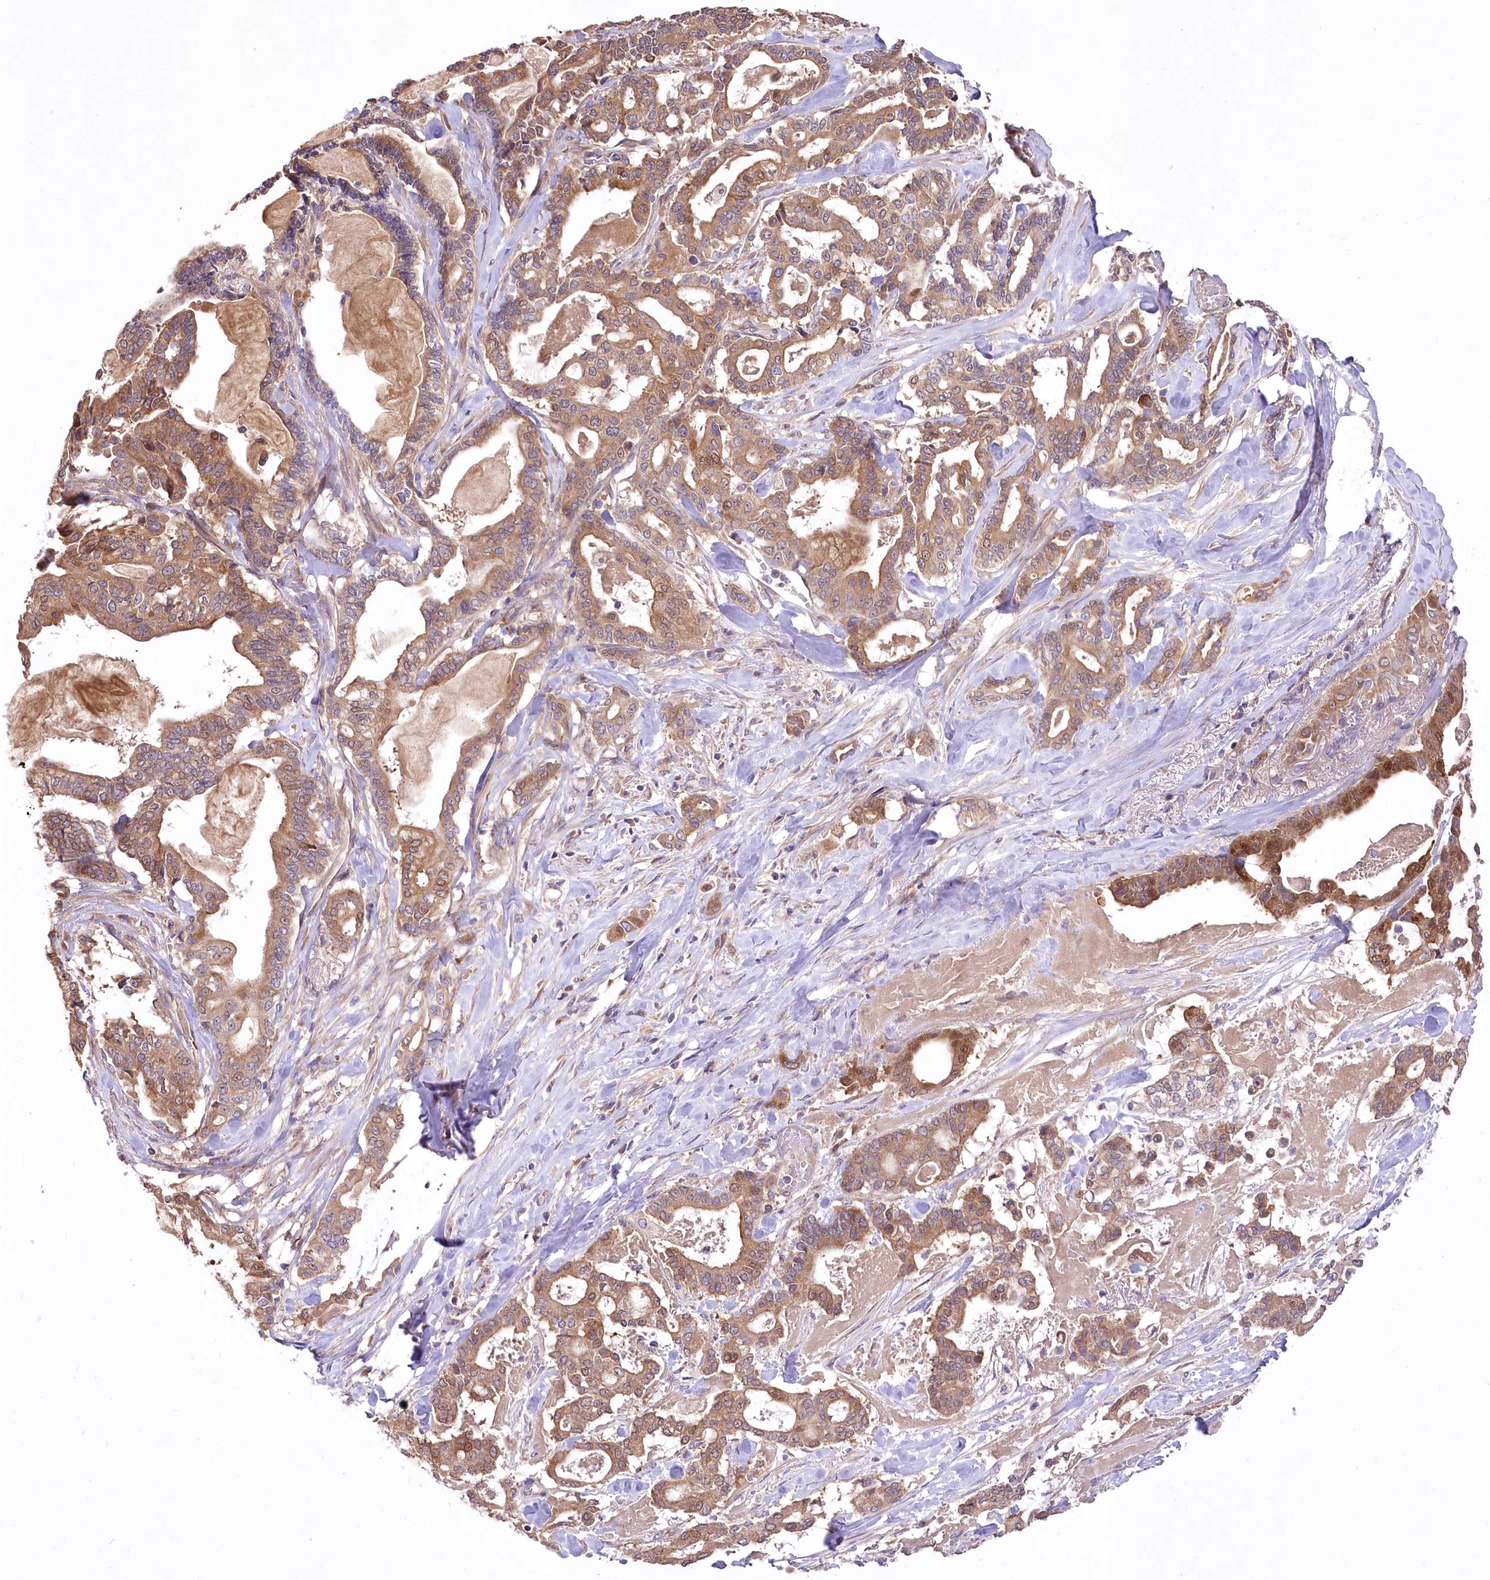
{"staining": {"intensity": "moderate", "quantity": ">75%", "location": "cytoplasmic/membranous,nuclear"}, "tissue": "pancreatic cancer", "cell_type": "Tumor cells", "image_type": "cancer", "snomed": [{"axis": "morphology", "description": "Adenocarcinoma, NOS"}, {"axis": "topography", "description": "Pancreas"}], "caption": "Human pancreatic adenocarcinoma stained with a protein marker shows moderate staining in tumor cells.", "gene": "PBLD", "patient": {"sex": "male", "age": 63}}